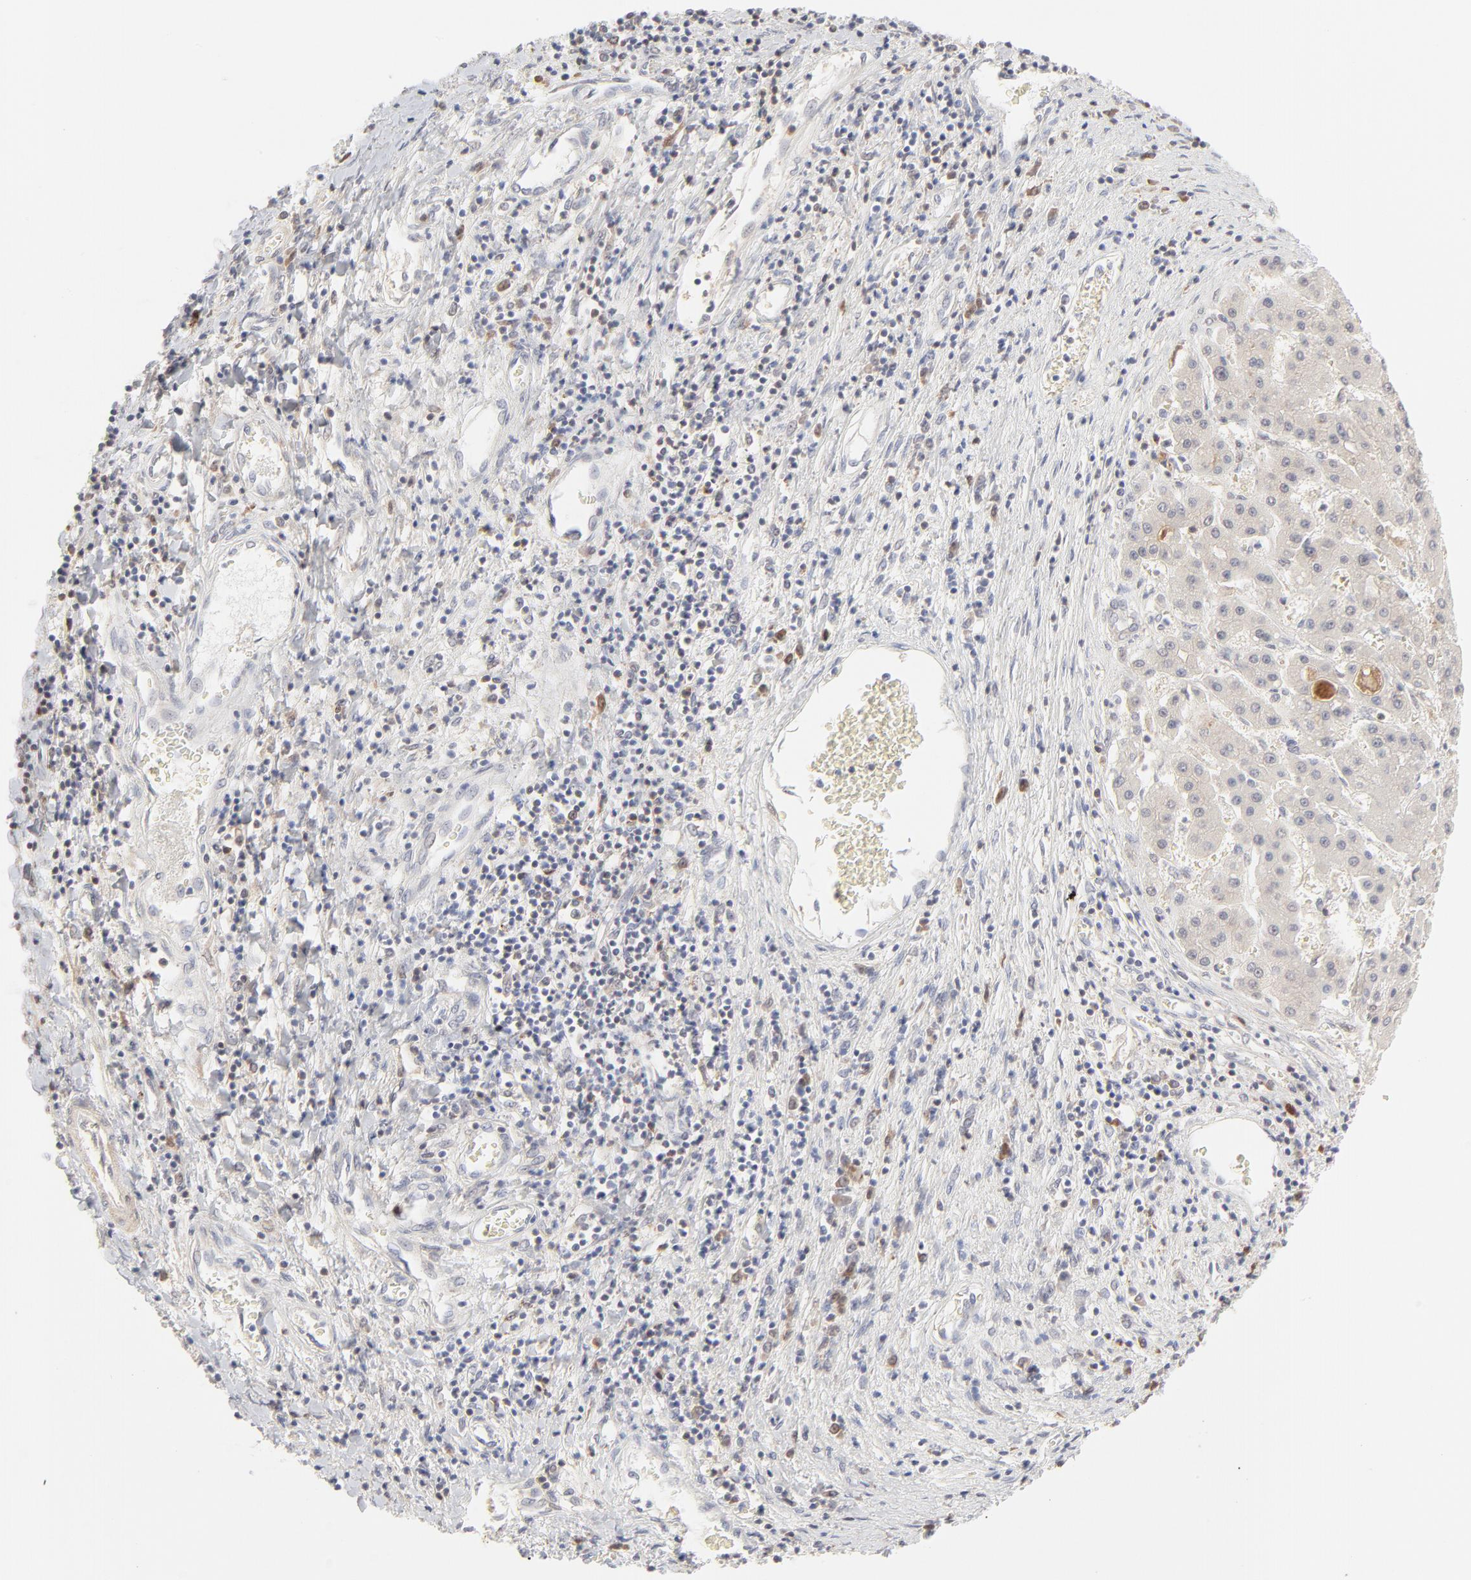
{"staining": {"intensity": "negative", "quantity": "none", "location": "none"}, "tissue": "liver cancer", "cell_type": "Tumor cells", "image_type": "cancer", "snomed": [{"axis": "morphology", "description": "Carcinoma, Hepatocellular, NOS"}, {"axis": "topography", "description": "Liver"}], "caption": "Tumor cells show no significant protein expression in liver cancer. (DAB (3,3'-diaminobenzidine) immunohistochemistry visualized using brightfield microscopy, high magnification).", "gene": "CDK6", "patient": {"sex": "male", "age": 24}}